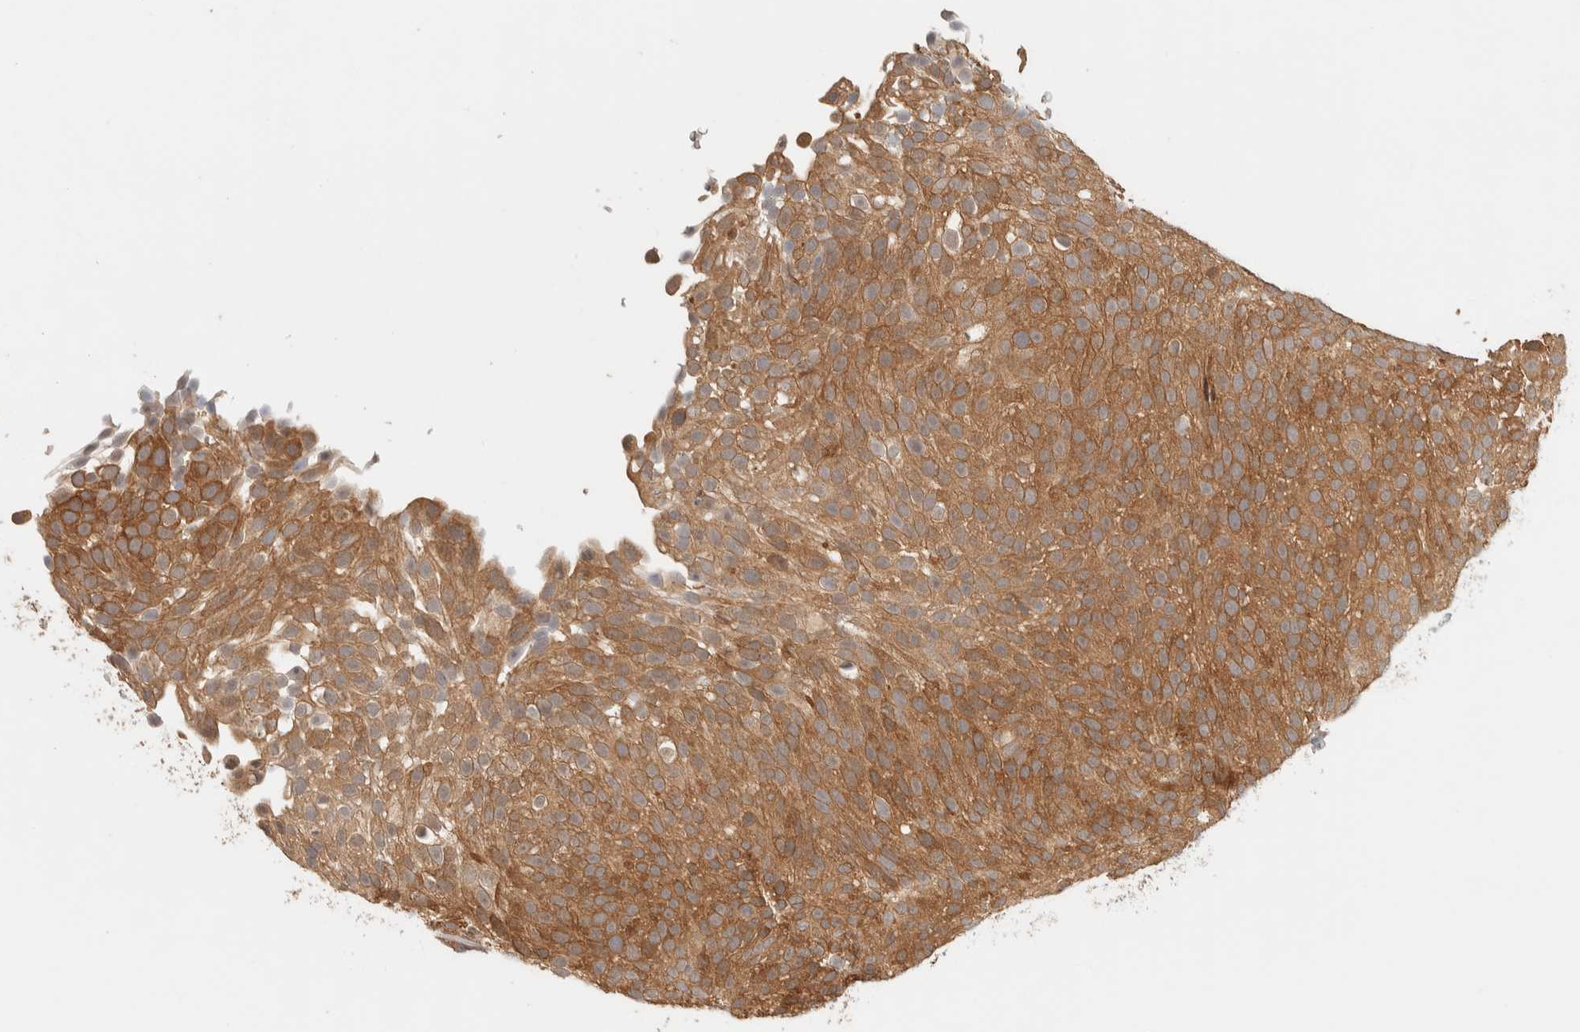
{"staining": {"intensity": "moderate", "quantity": ">75%", "location": "cytoplasmic/membranous"}, "tissue": "urothelial cancer", "cell_type": "Tumor cells", "image_type": "cancer", "snomed": [{"axis": "morphology", "description": "Urothelial carcinoma, Low grade"}, {"axis": "topography", "description": "Urinary bladder"}], "caption": "Protein expression analysis of human low-grade urothelial carcinoma reveals moderate cytoplasmic/membranous expression in about >75% of tumor cells. (DAB (3,3'-diaminobenzidine) = brown stain, brightfield microscopy at high magnification).", "gene": "ADSS2", "patient": {"sex": "male", "age": 78}}